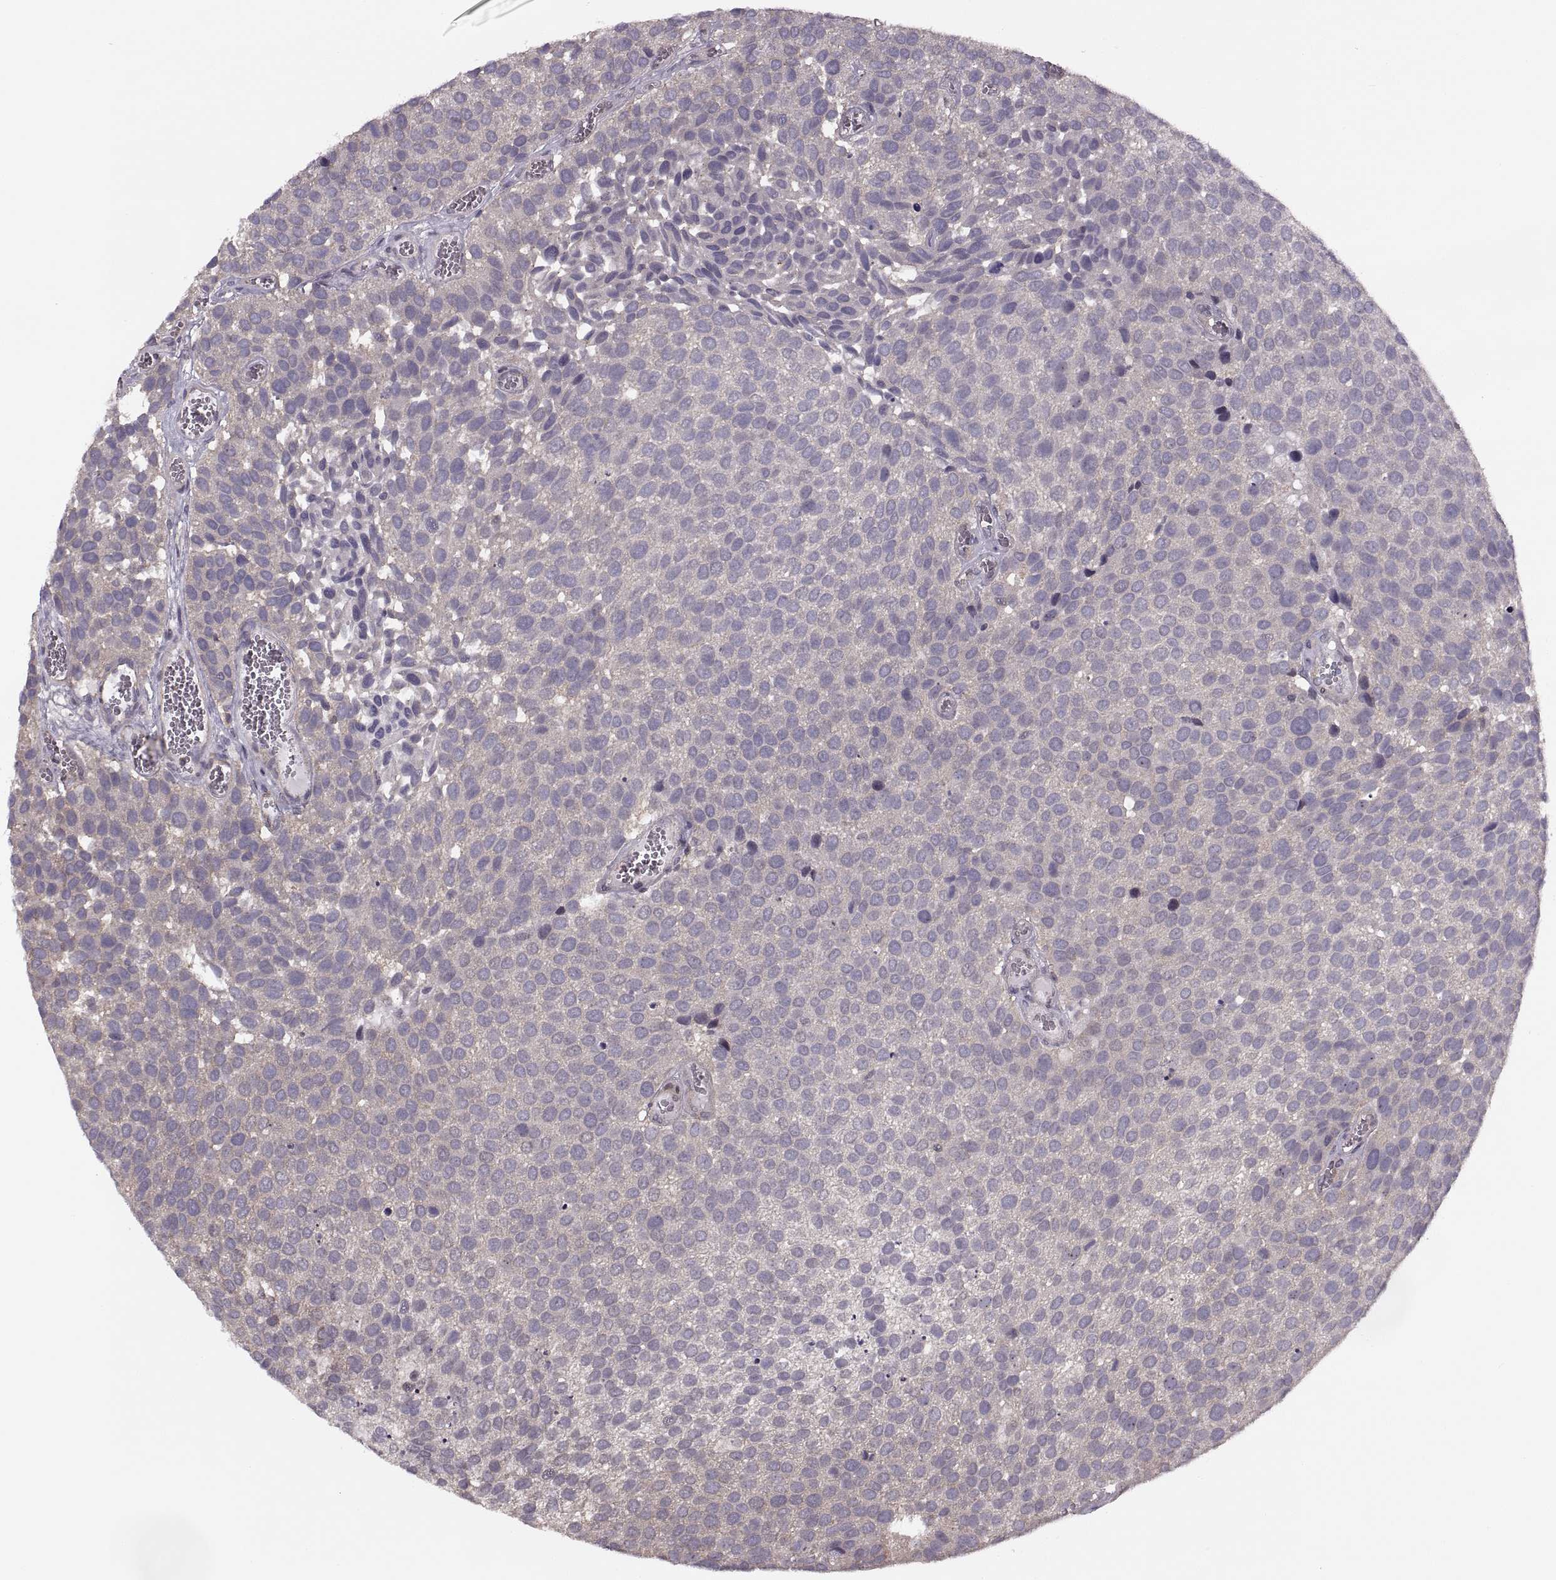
{"staining": {"intensity": "negative", "quantity": "none", "location": "none"}, "tissue": "urothelial cancer", "cell_type": "Tumor cells", "image_type": "cancer", "snomed": [{"axis": "morphology", "description": "Urothelial carcinoma, Low grade"}, {"axis": "topography", "description": "Urinary bladder"}], "caption": "An immunohistochemistry image of low-grade urothelial carcinoma is shown. There is no staining in tumor cells of low-grade urothelial carcinoma.", "gene": "LUZP2", "patient": {"sex": "female", "age": 69}}